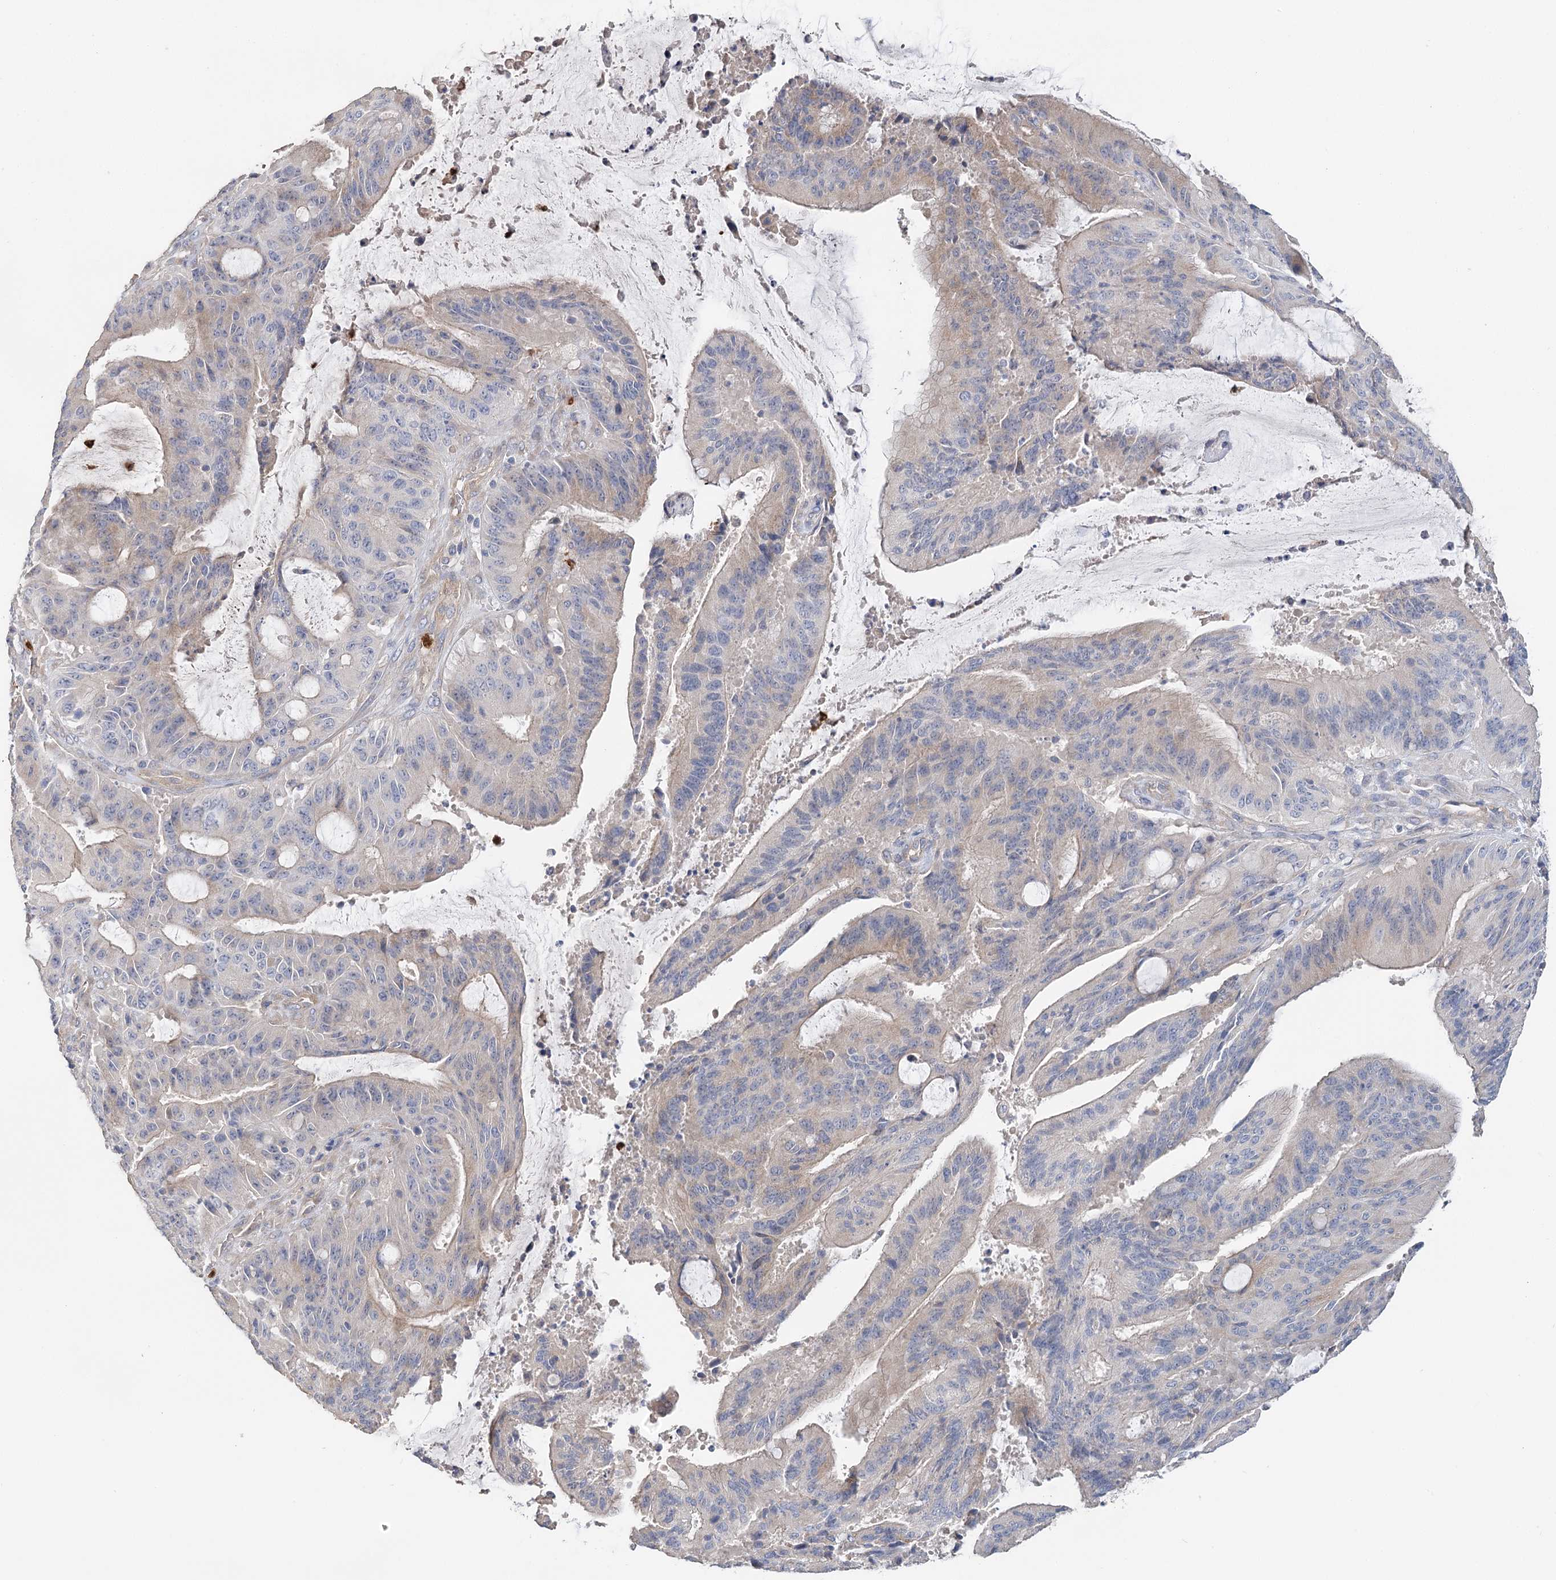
{"staining": {"intensity": "negative", "quantity": "none", "location": "none"}, "tissue": "liver cancer", "cell_type": "Tumor cells", "image_type": "cancer", "snomed": [{"axis": "morphology", "description": "Normal tissue, NOS"}, {"axis": "morphology", "description": "Cholangiocarcinoma"}, {"axis": "topography", "description": "Liver"}, {"axis": "topography", "description": "Peripheral nerve tissue"}], "caption": "A high-resolution image shows IHC staining of liver cancer, which demonstrates no significant staining in tumor cells.", "gene": "EPB41L5", "patient": {"sex": "female", "age": 73}}